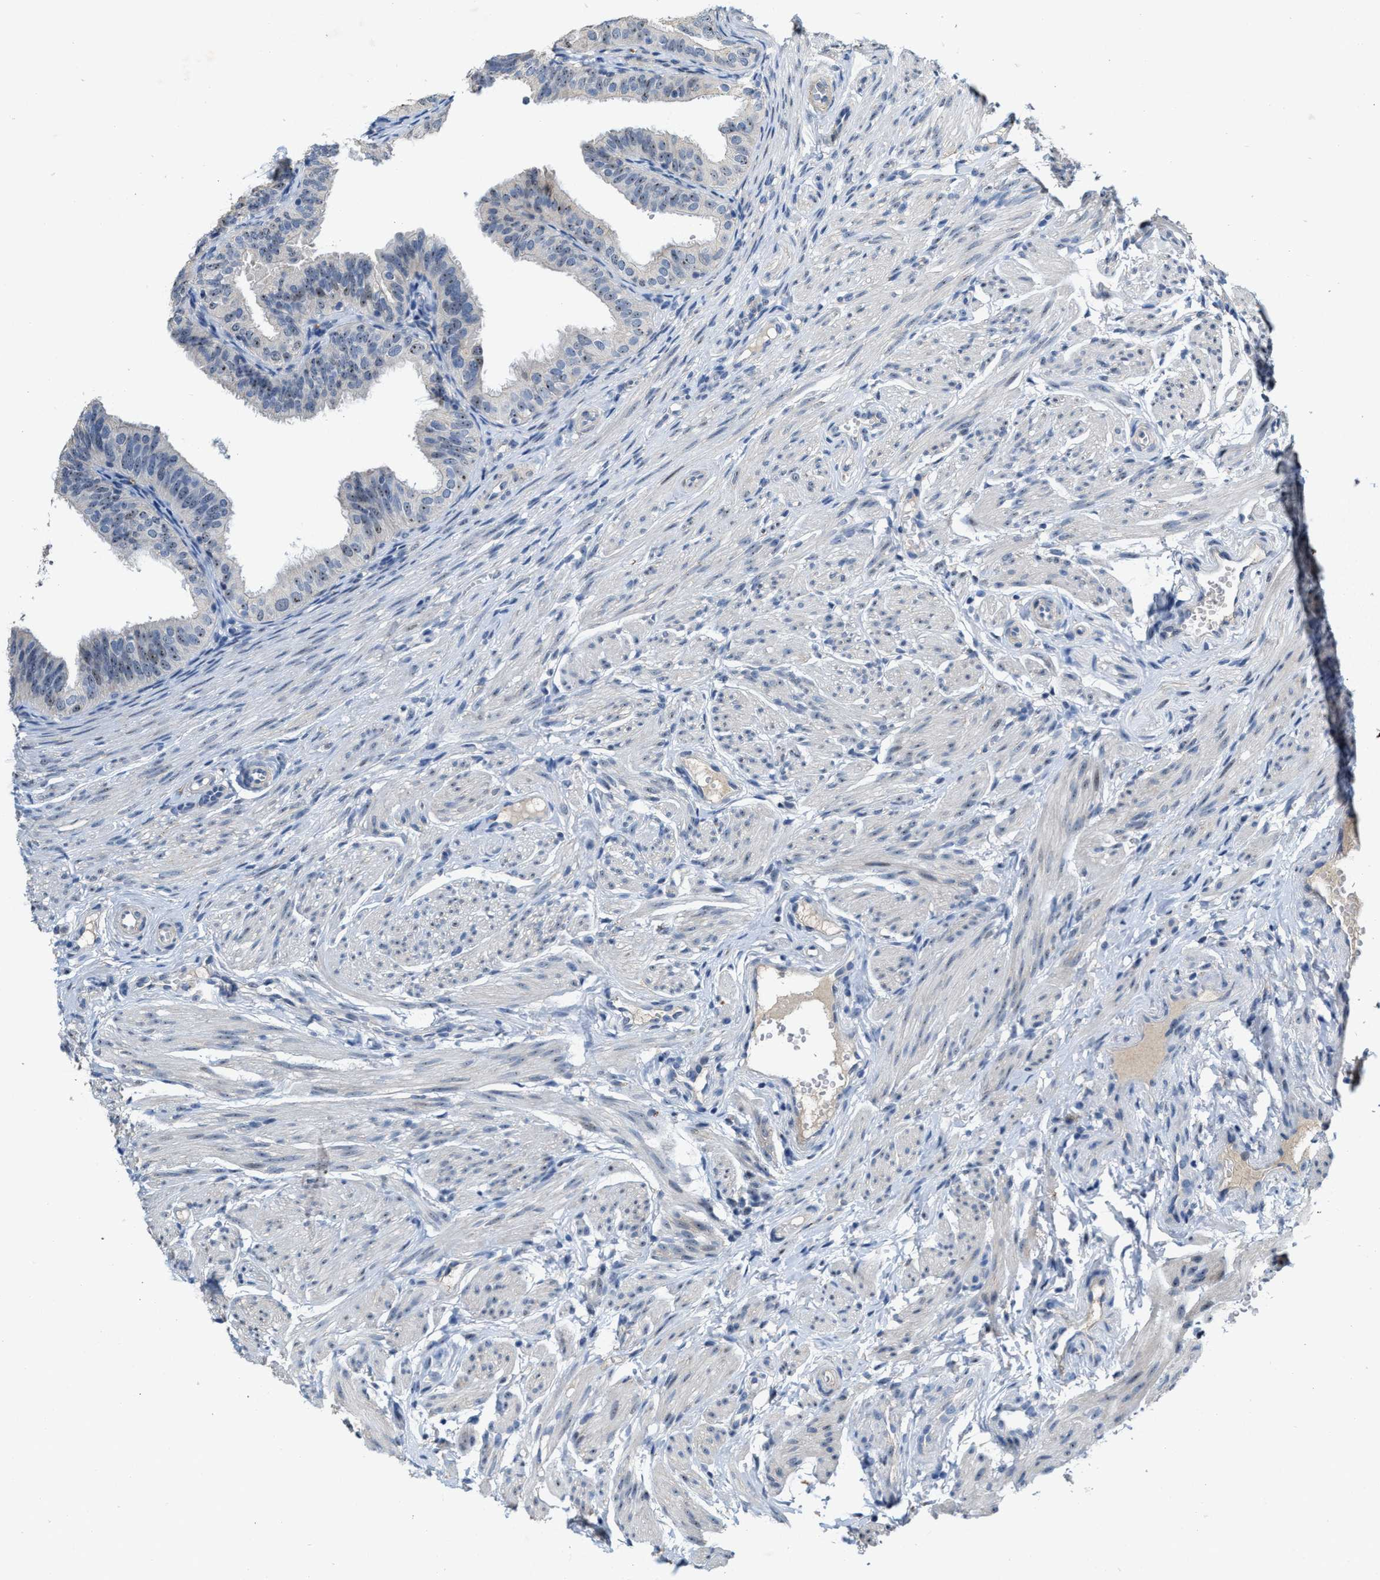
{"staining": {"intensity": "weak", "quantity": "<25%", "location": "nuclear"}, "tissue": "fallopian tube", "cell_type": "Glandular cells", "image_type": "normal", "snomed": [{"axis": "morphology", "description": "Normal tissue, NOS"}, {"axis": "topography", "description": "Fallopian tube"}], "caption": "DAB immunohistochemical staining of normal fallopian tube shows no significant positivity in glandular cells. (Immunohistochemistry, brightfield microscopy, high magnification).", "gene": "ZNF783", "patient": {"sex": "female", "age": 35}}